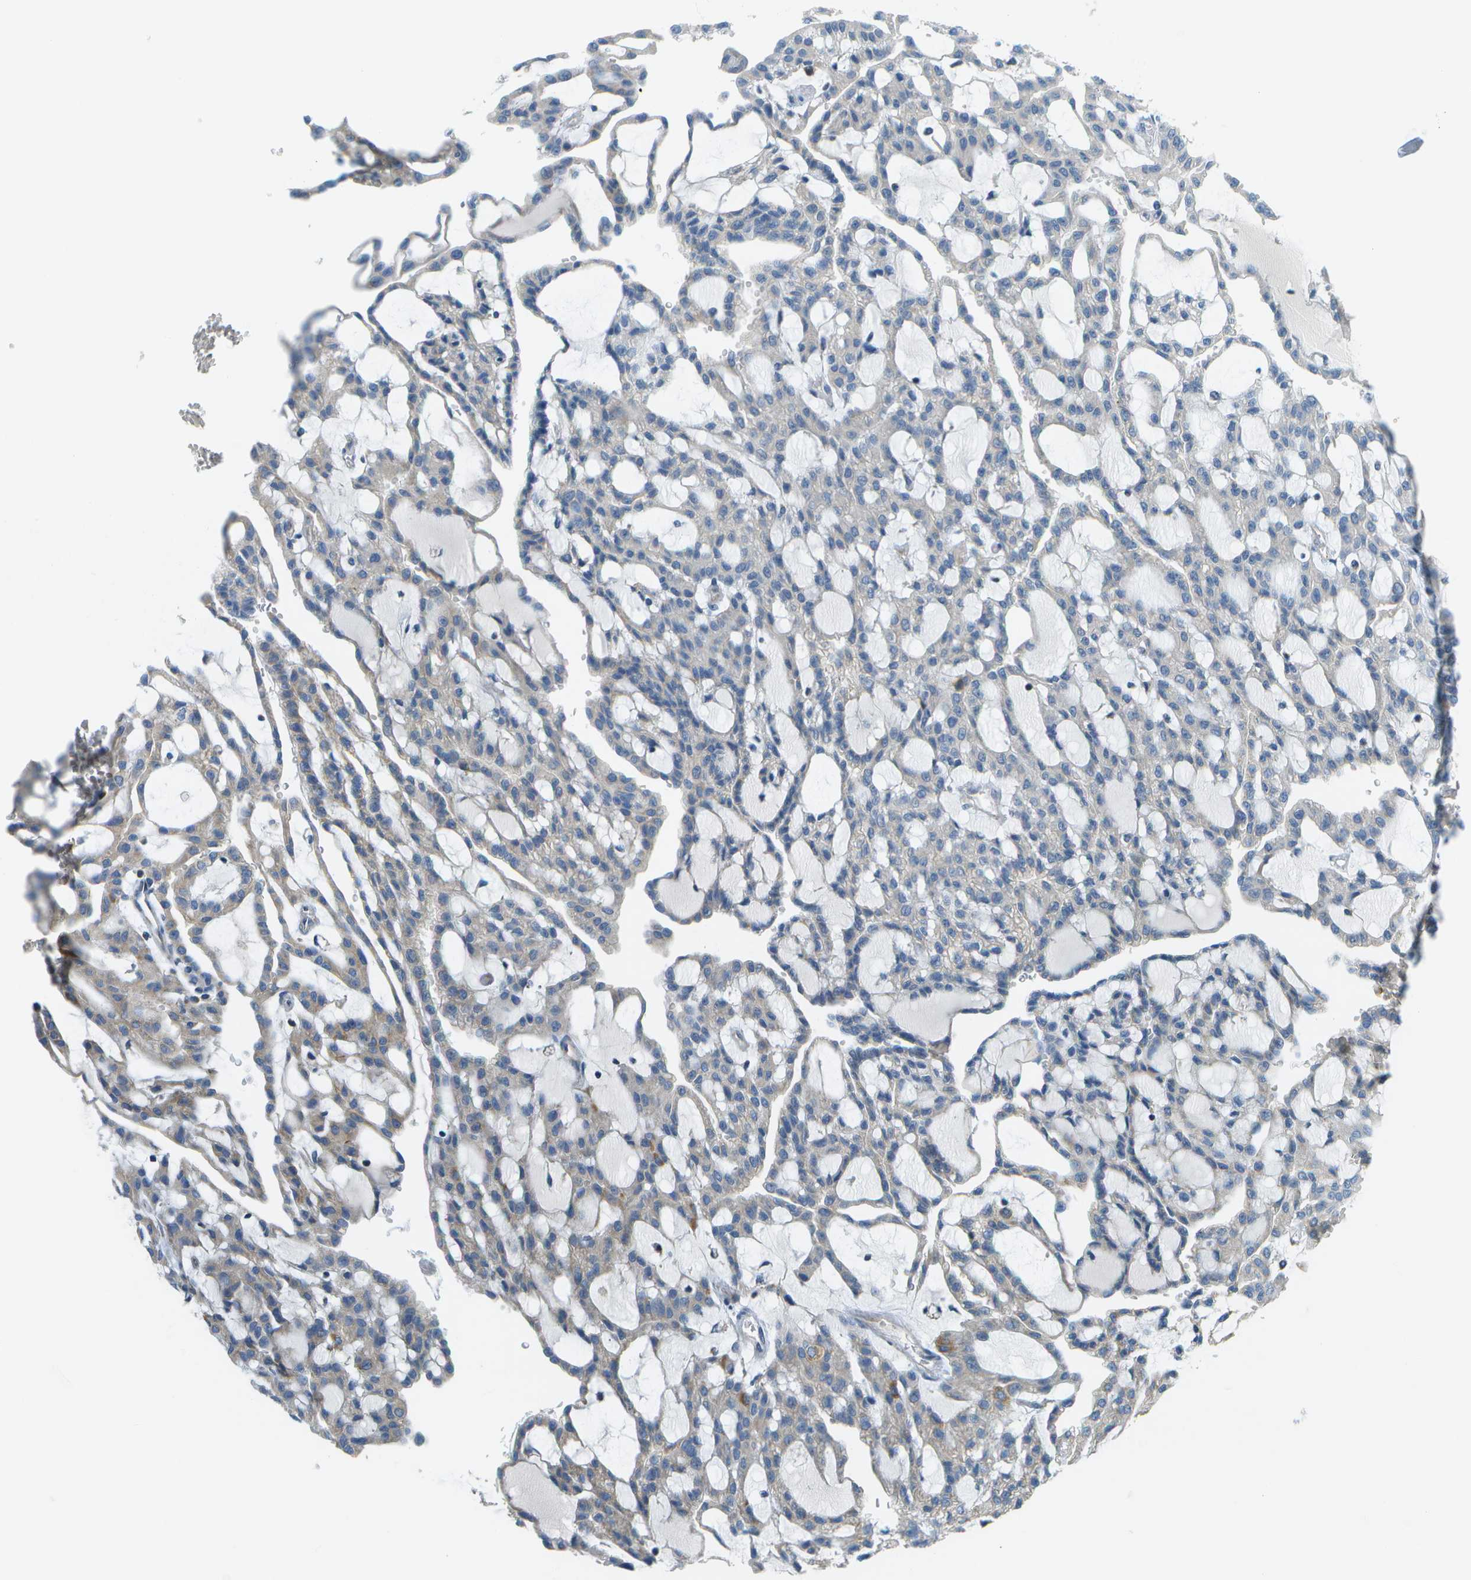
{"staining": {"intensity": "weak", "quantity": "<25%", "location": "cytoplasmic/membranous"}, "tissue": "renal cancer", "cell_type": "Tumor cells", "image_type": "cancer", "snomed": [{"axis": "morphology", "description": "Adenocarcinoma, NOS"}, {"axis": "topography", "description": "Kidney"}], "caption": "Renal cancer (adenocarcinoma) was stained to show a protein in brown. There is no significant staining in tumor cells. (Brightfield microscopy of DAB immunohistochemistry at high magnification).", "gene": "PTGIS", "patient": {"sex": "male", "age": 63}}